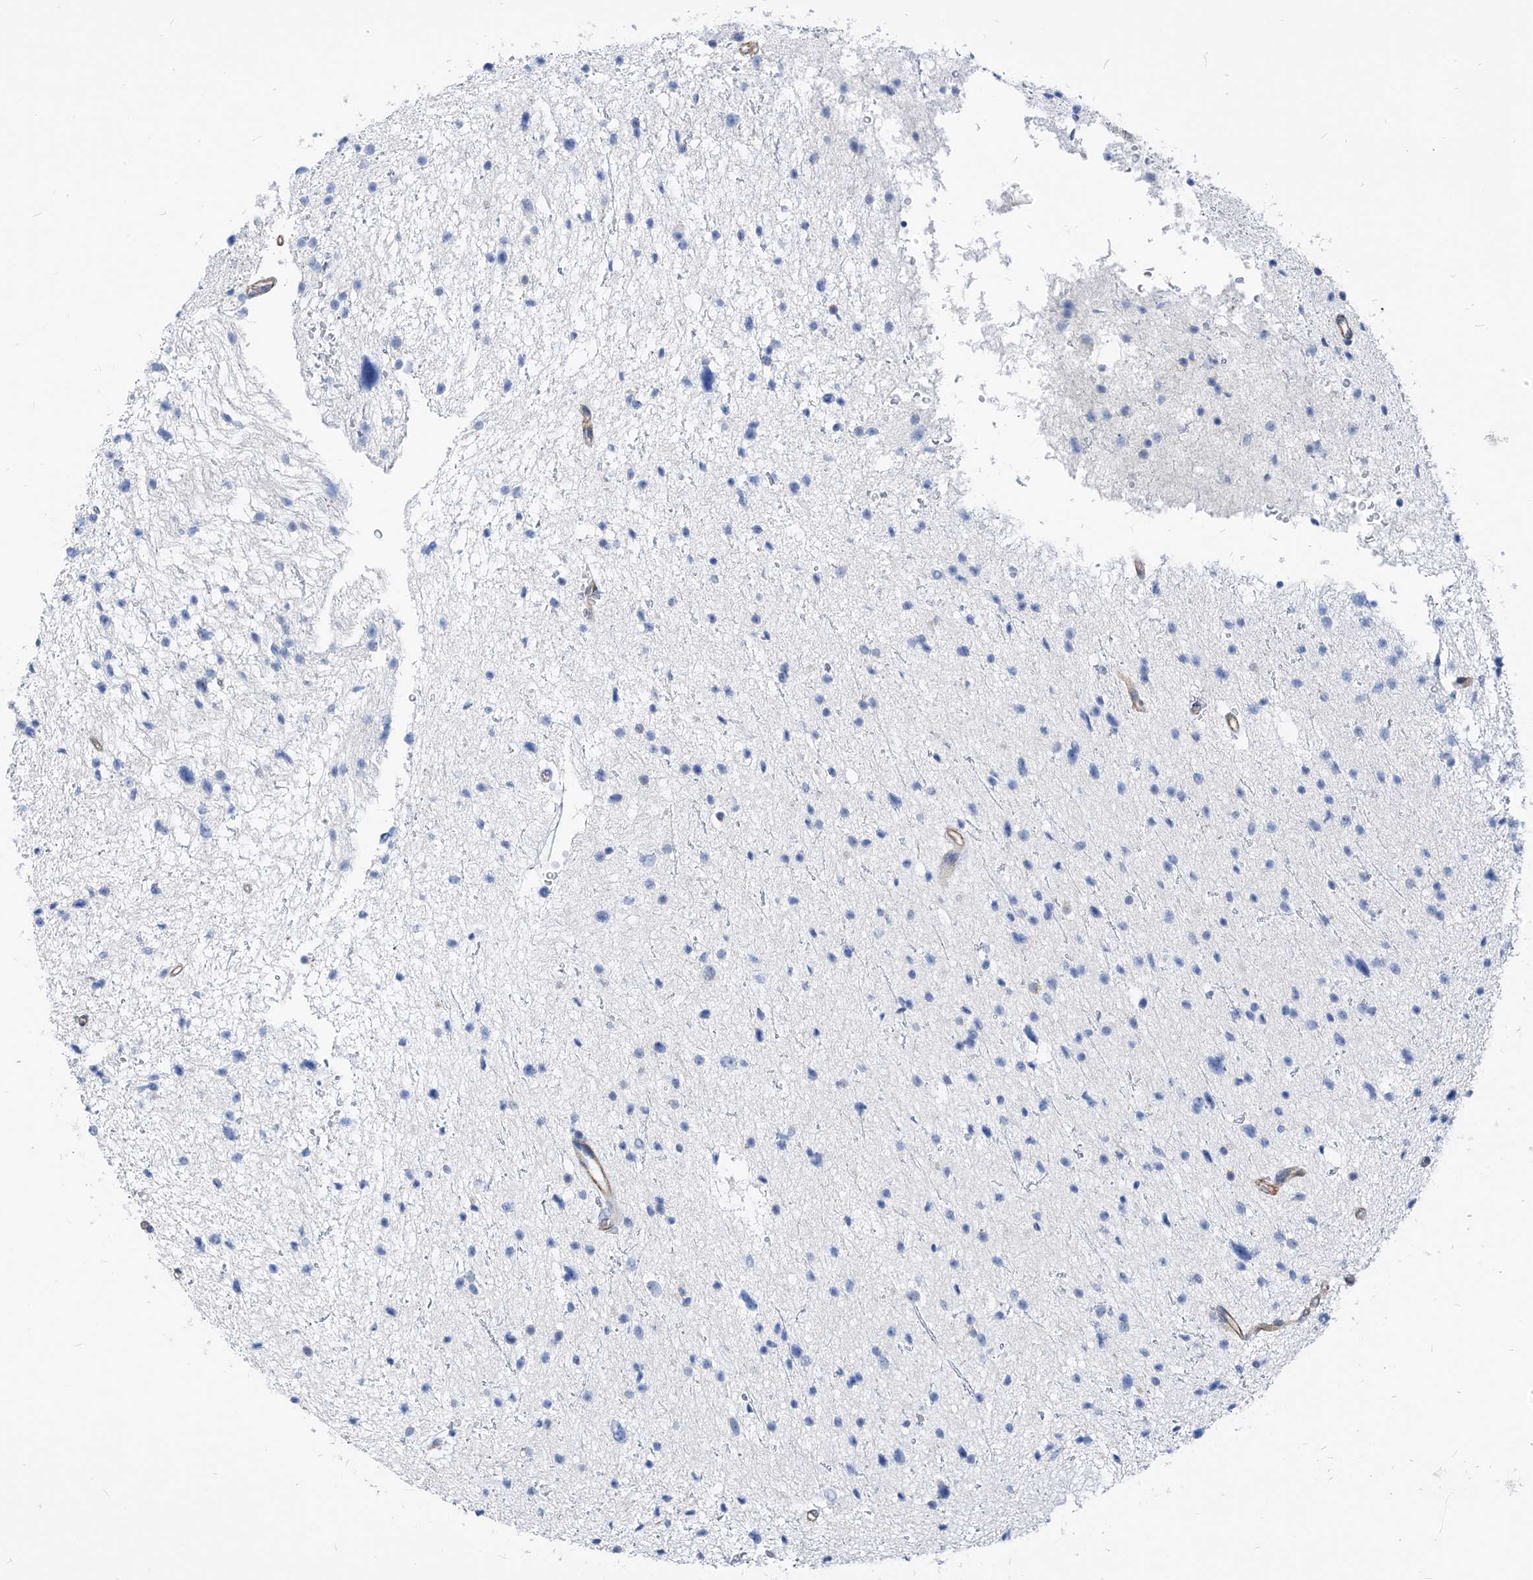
{"staining": {"intensity": "negative", "quantity": "none", "location": "none"}, "tissue": "glioma", "cell_type": "Tumor cells", "image_type": "cancer", "snomed": [{"axis": "morphology", "description": "Glioma, malignant, Low grade"}, {"axis": "topography", "description": "Brain"}], "caption": "Tumor cells are negative for brown protein staining in glioma.", "gene": "PLEKHA3", "patient": {"sex": "female", "age": 37}}